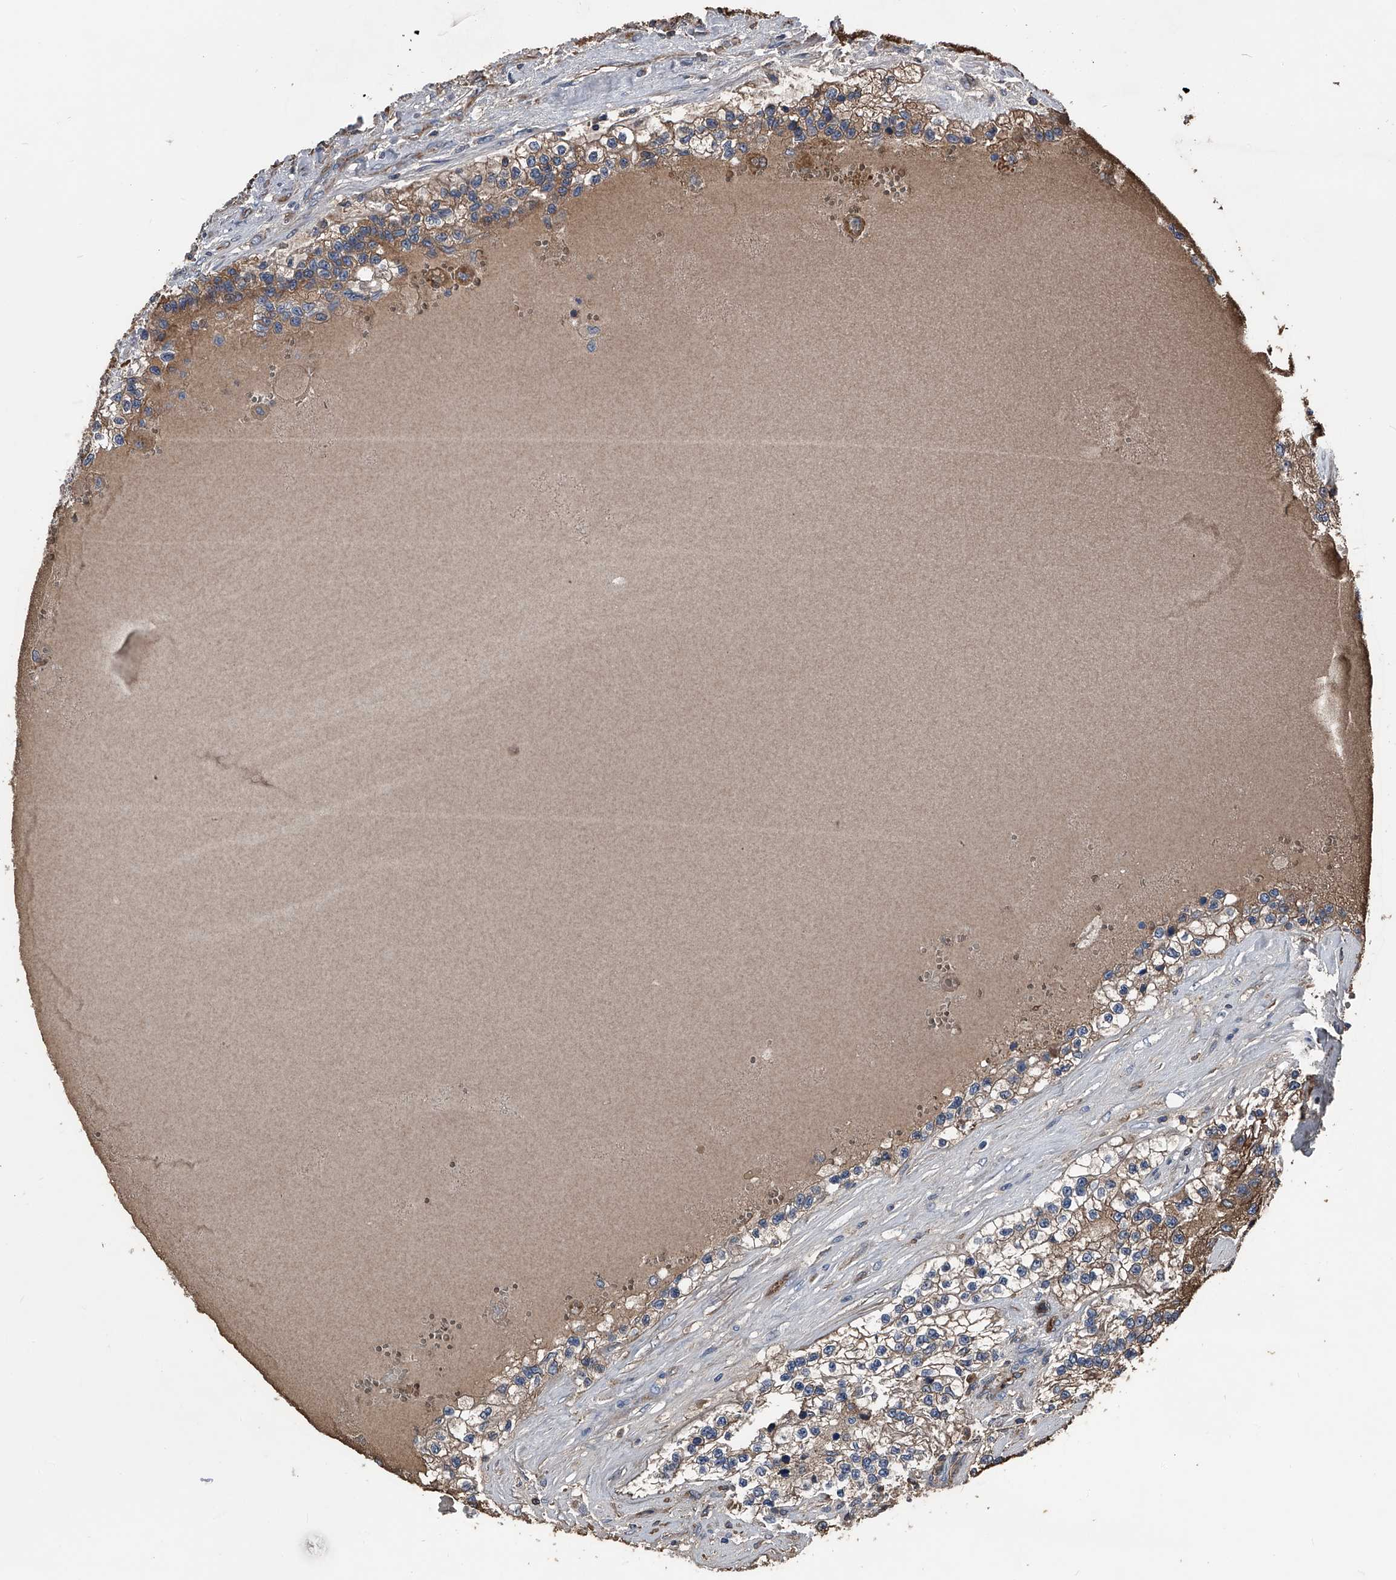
{"staining": {"intensity": "weak", "quantity": "25%-75%", "location": "cytoplasmic/membranous"}, "tissue": "renal cancer", "cell_type": "Tumor cells", "image_type": "cancer", "snomed": [{"axis": "morphology", "description": "Adenocarcinoma, NOS"}, {"axis": "topography", "description": "Kidney"}], "caption": "An image showing weak cytoplasmic/membranous staining in about 25%-75% of tumor cells in renal adenocarcinoma, as visualized by brown immunohistochemical staining.", "gene": "KIF13A", "patient": {"sex": "female", "age": 57}}